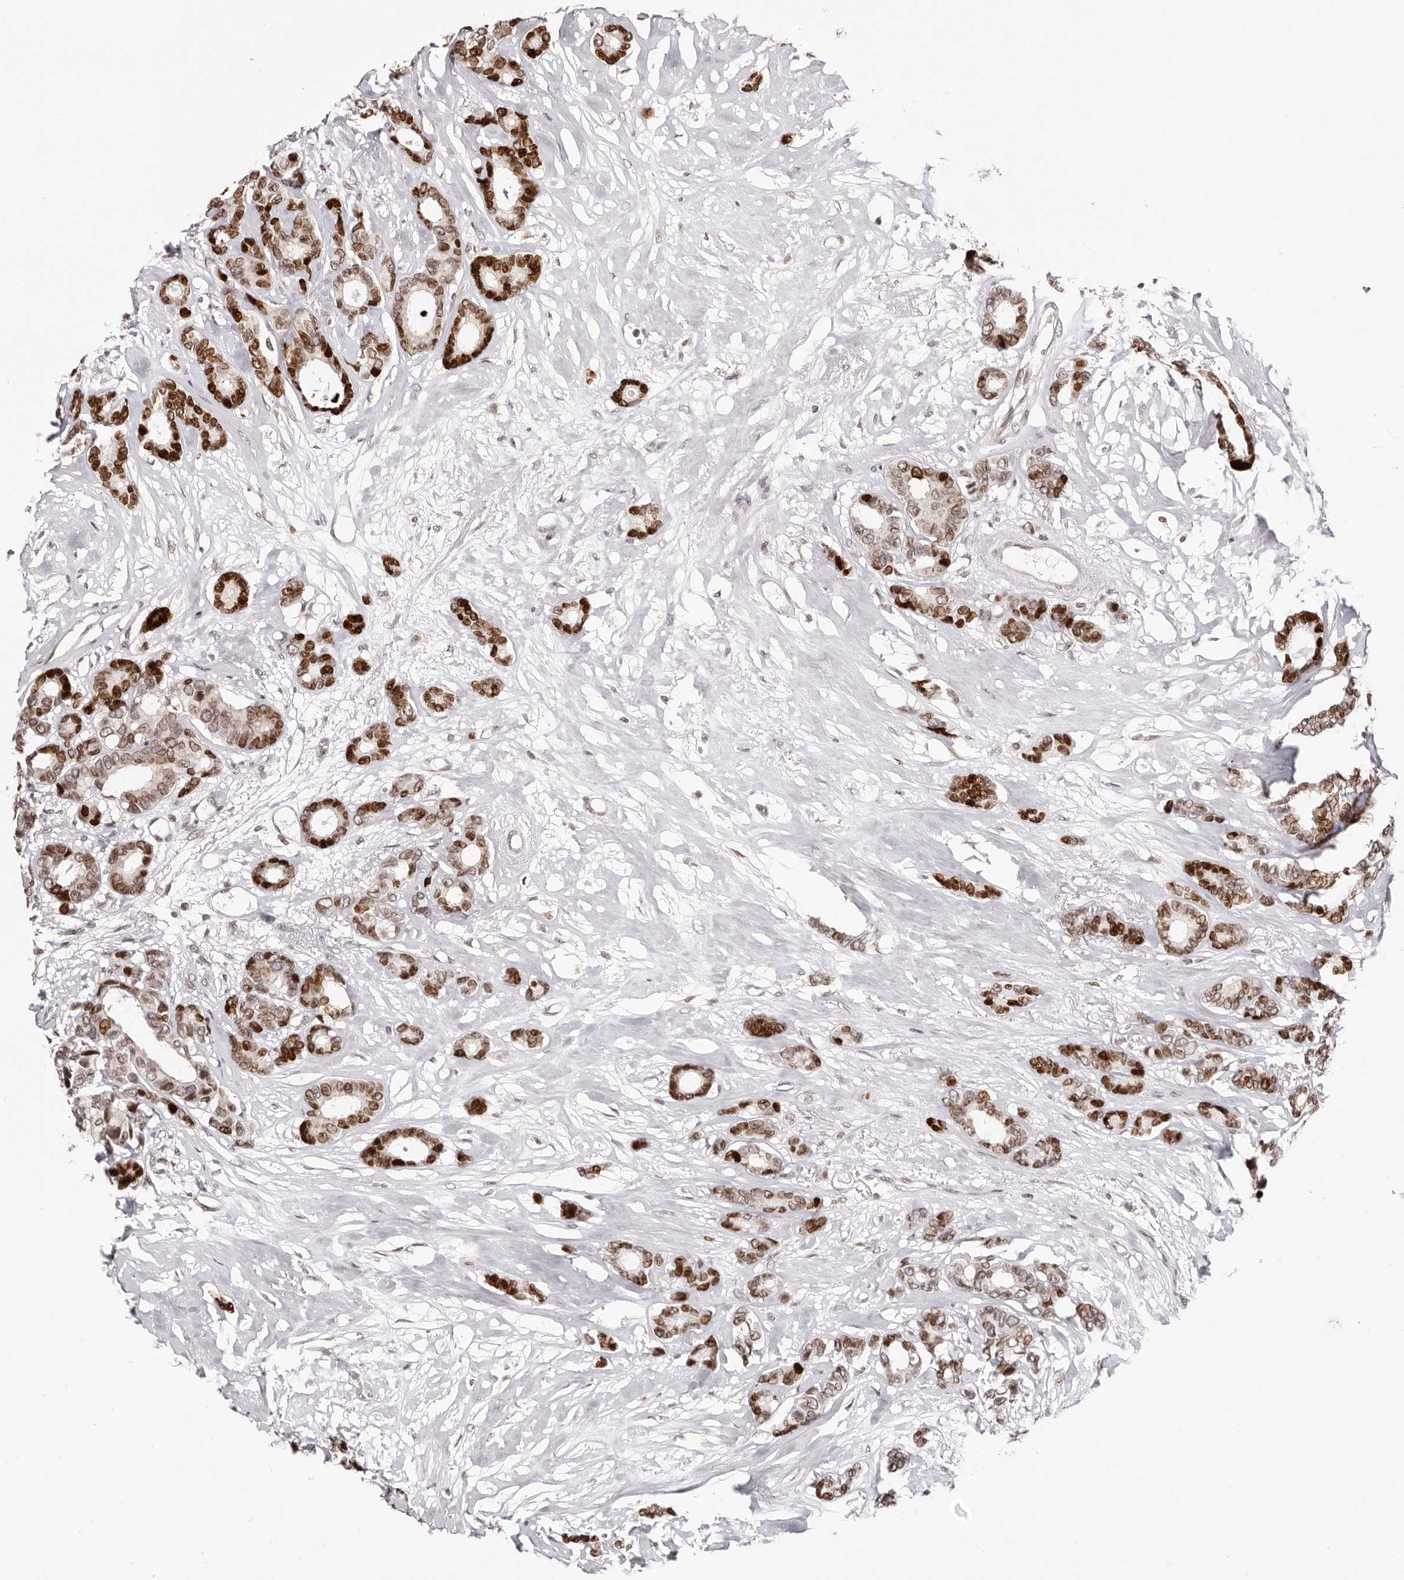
{"staining": {"intensity": "strong", "quantity": ">75%", "location": "nuclear"}, "tissue": "breast cancer", "cell_type": "Tumor cells", "image_type": "cancer", "snomed": [{"axis": "morphology", "description": "Duct carcinoma"}, {"axis": "topography", "description": "Breast"}], "caption": "Immunohistochemistry micrograph of human breast cancer (infiltrating ductal carcinoma) stained for a protein (brown), which demonstrates high levels of strong nuclear expression in about >75% of tumor cells.", "gene": "NUP153", "patient": {"sex": "female", "age": 87}}